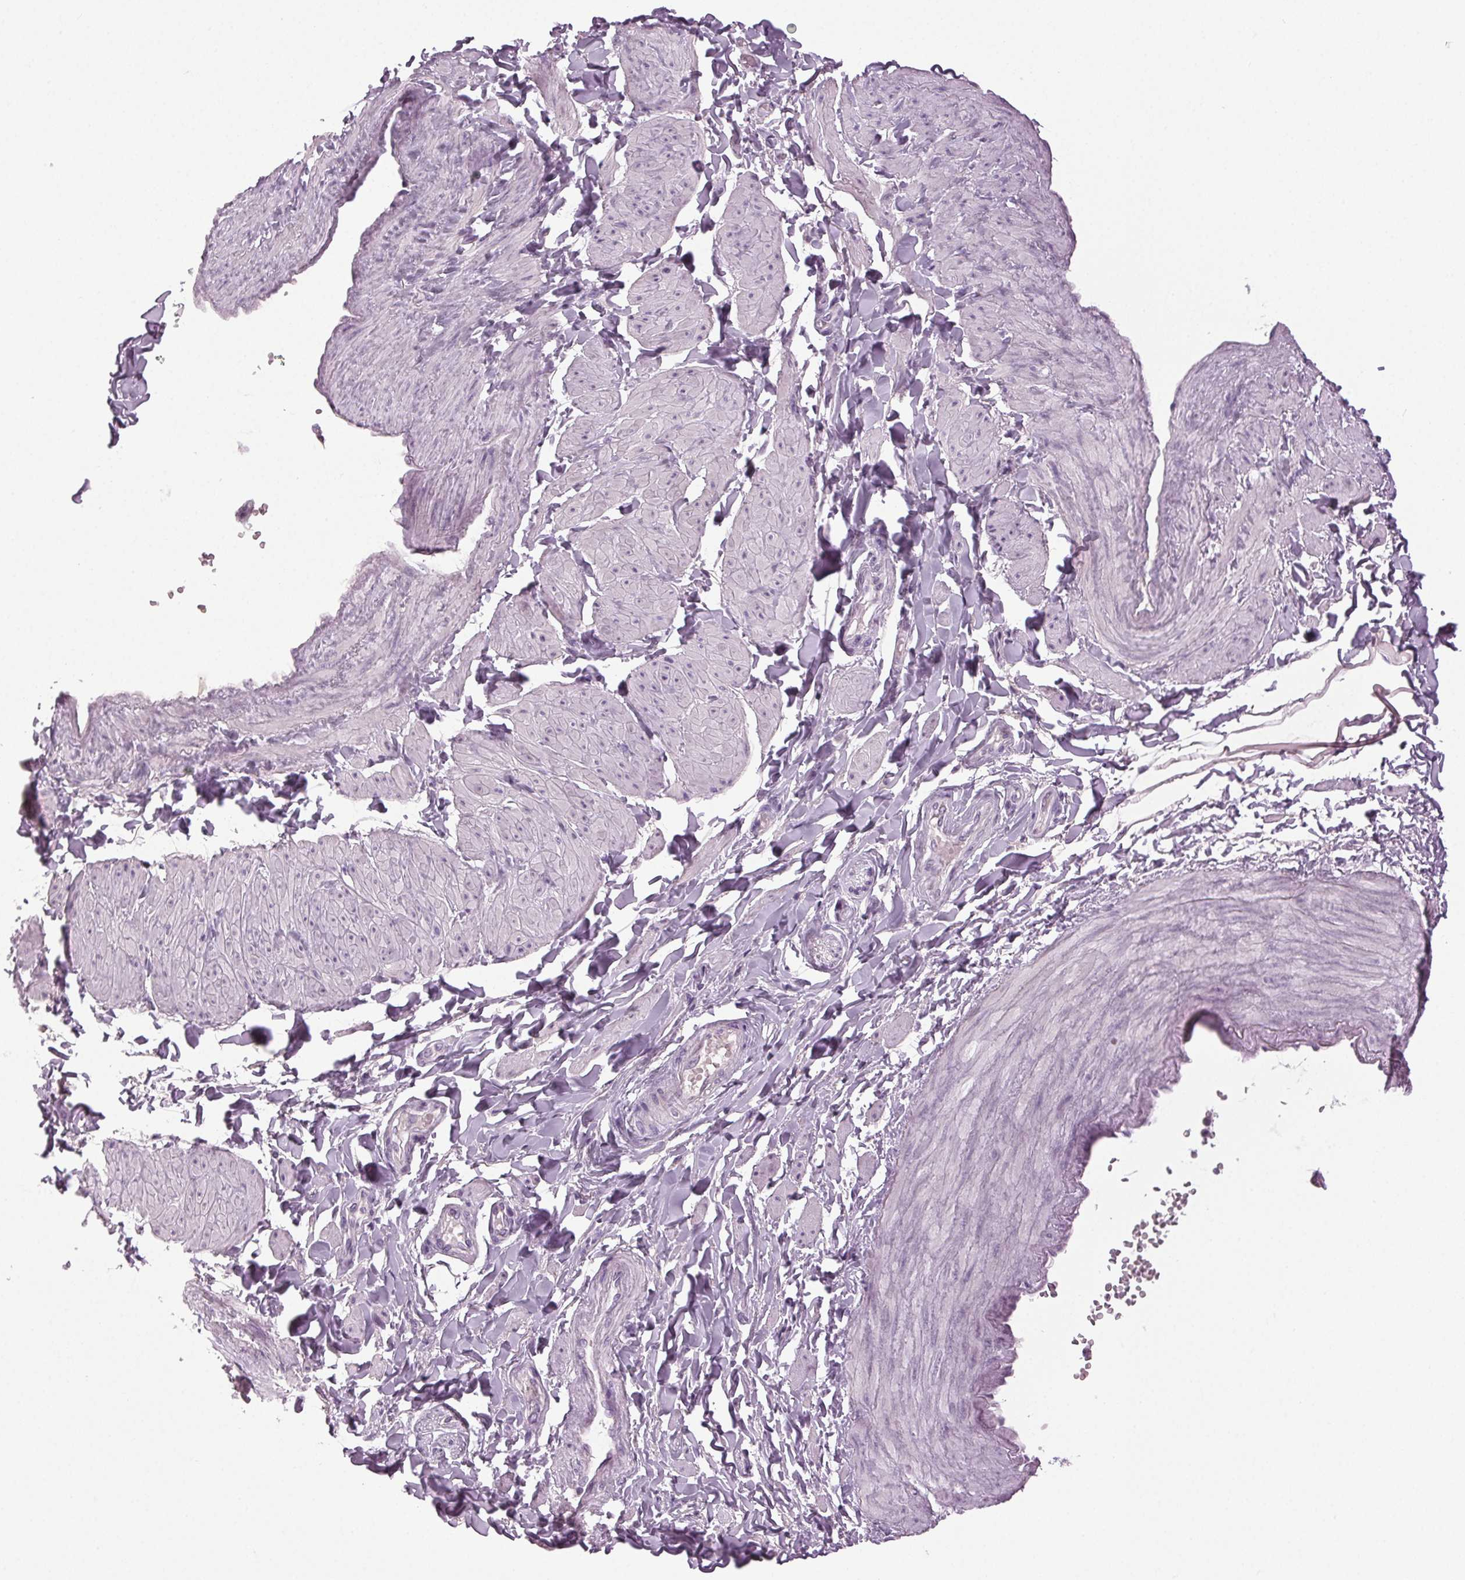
{"staining": {"intensity": "negative", "quantity": "none", "location": "none"}, "tissue": "adipose tissue", "cell_type": "Adipocytes", "image_type": "normal", "snomed": [{"axis": "morphology", "description": "Normal tissue, NOS"}, {"axis": "topography", "description": "Epididymis"}, {"axis": "topography", "description": "Peripheral nerve tissue"}], "caption": "Histopathology image shows no significant protein positivity in adipocytes of normal adipose tissue. (Immunohistochemistry (ihc), brightfield microscopy, high magnification).", "gene": "DNAH12", "patient": {"sex": "male", "age": 32}}